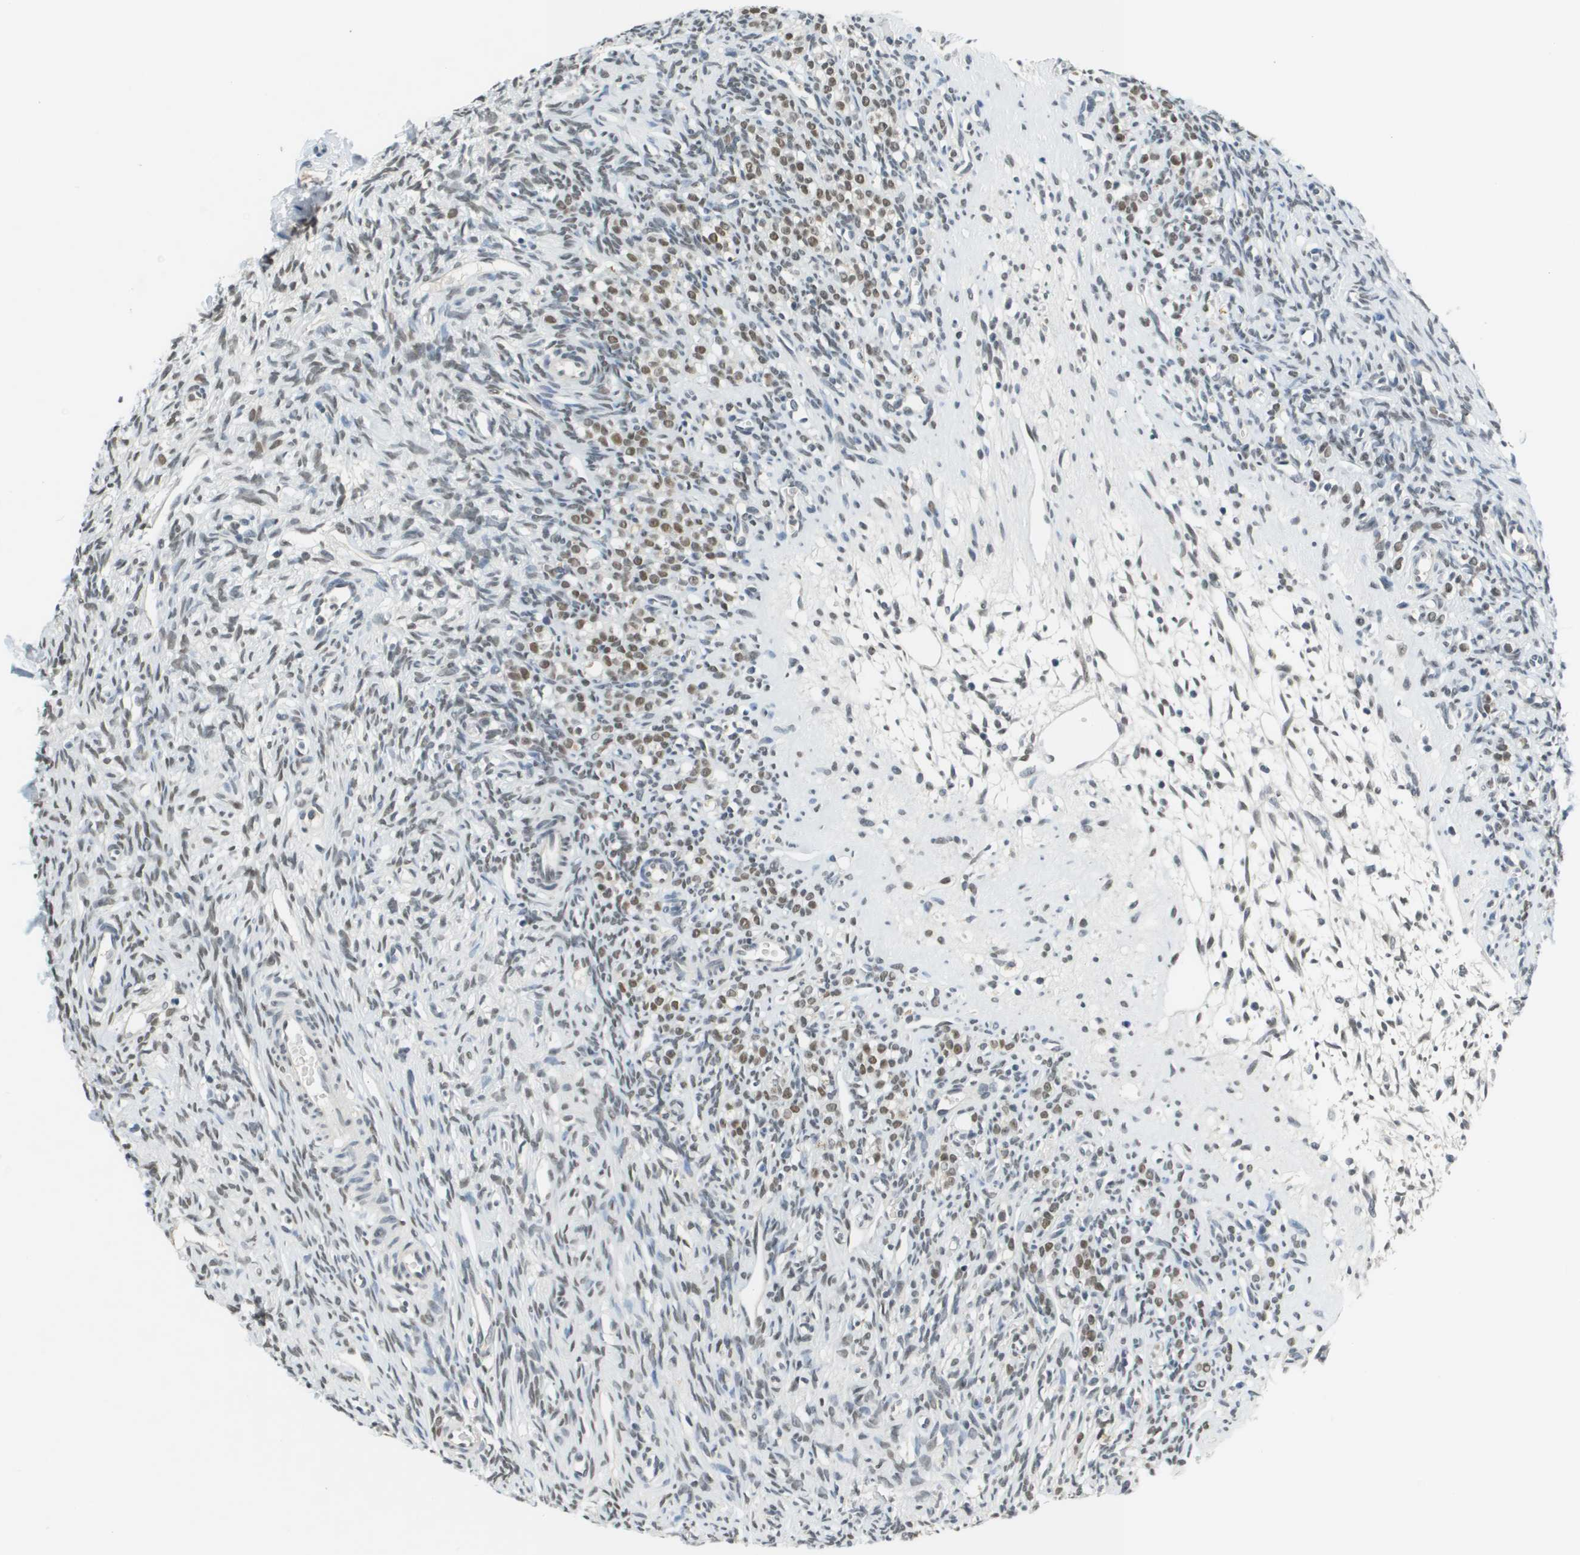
{"staining": {"intensity": "moderate", "quantity": "25%-75%", "location": "nuclear"}, "tissue": "ovary", "cell_type": "Ovarian stroma cells", "image_type": "normal", "snomed": [{"axis": "morphology", "description": "Normal tissue, NOS"}, {"axis": "topography", "description": "Ovary"}], "caption": "Immunohistochemical staining of normal human ovary demonstrates medium levels of moderate nuclear expression in approximately 25%-75% of ovarian stroma cells.", "gene": "CBX5", "patient": {"sex": "female", "age": 33}}